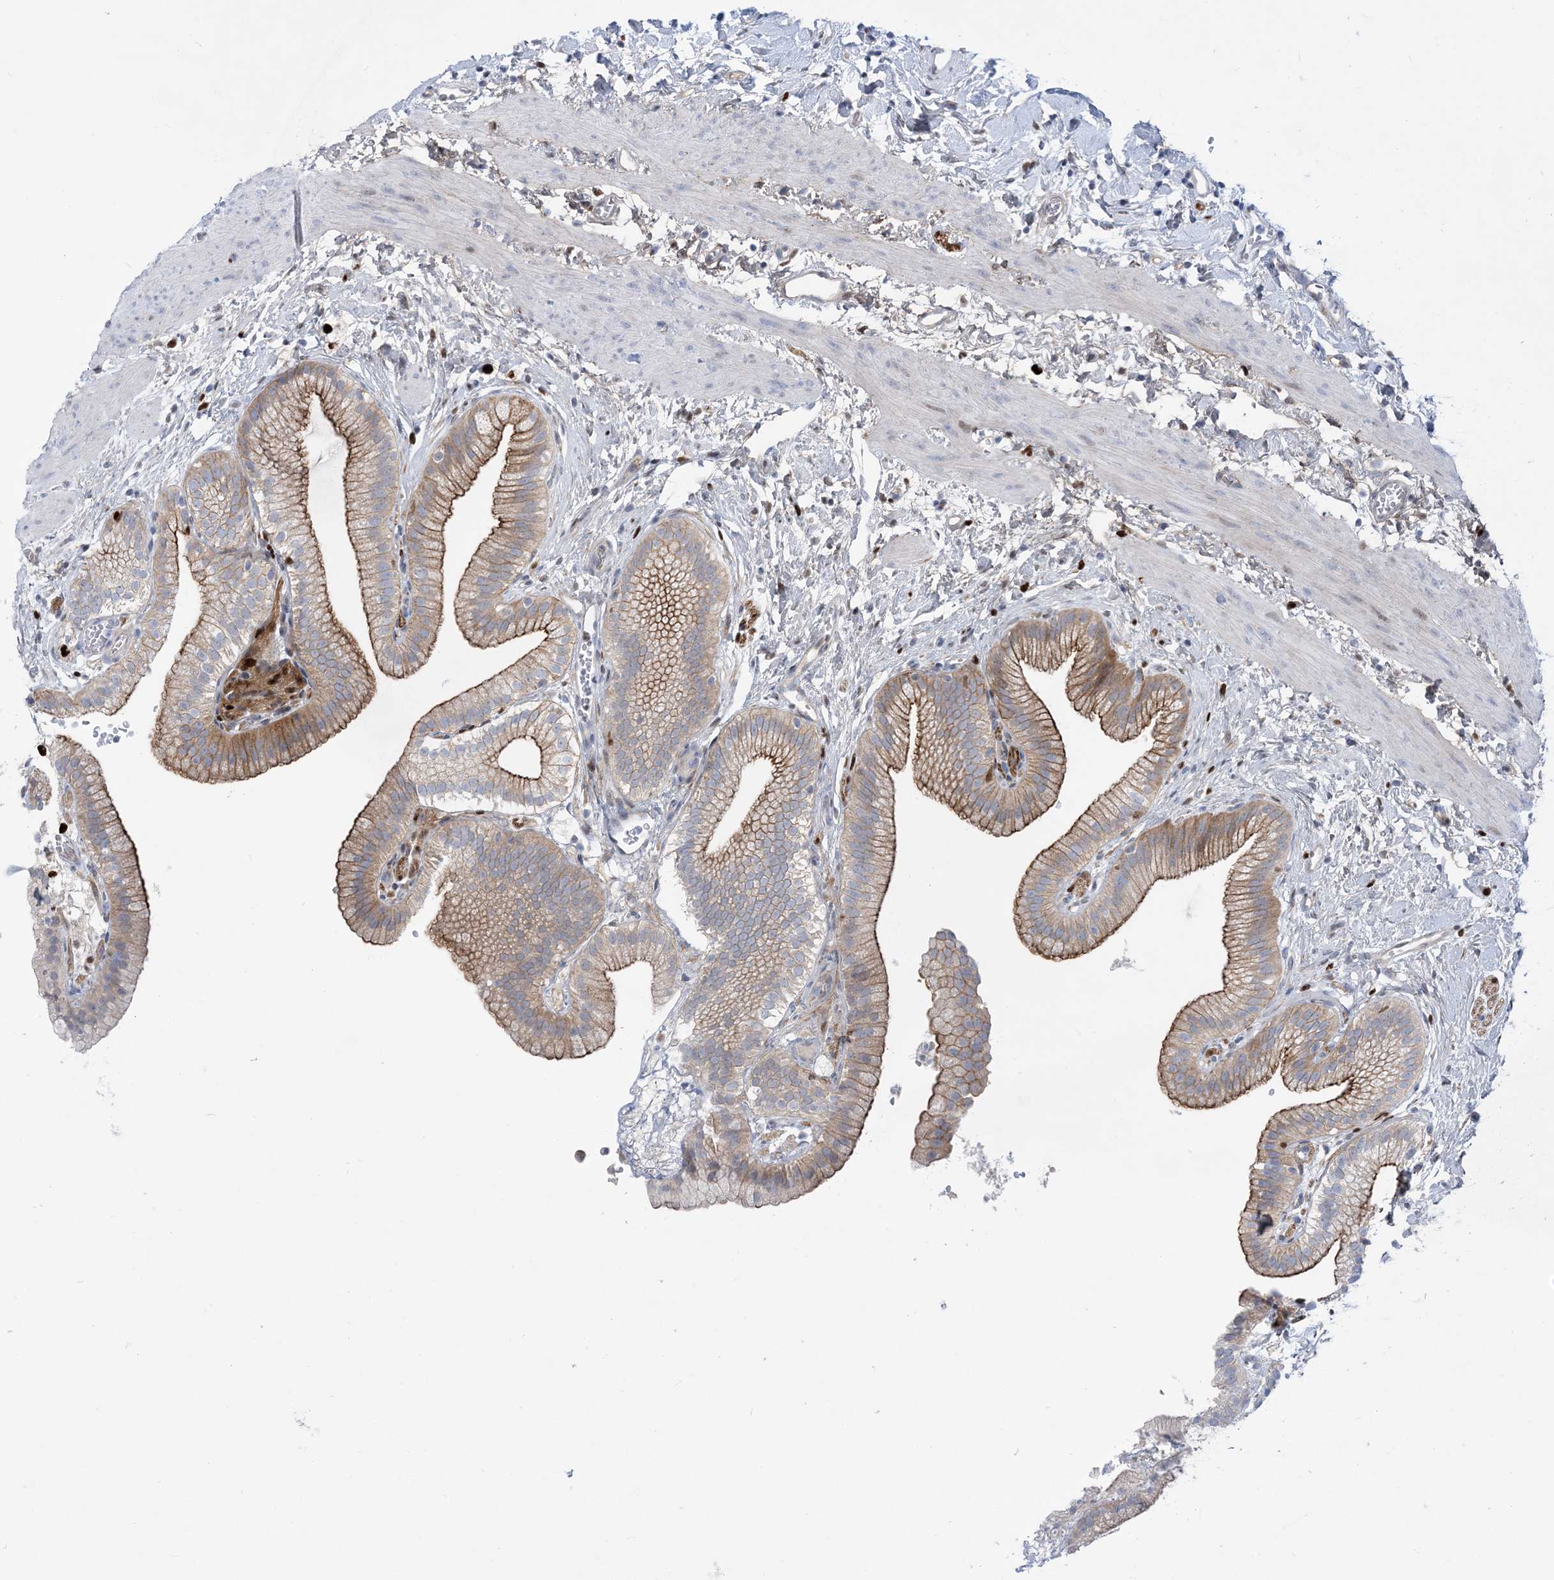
{"staining": {"intensity": "strong", "quantity": "25%-75%", "location": "cytoplasmic/membranous"}, "tissue": "gallbladder", "cell_type": "Glandular cells", "image_type": "normal", "snomed": [{"axis": "morphology", "description": "Normal tissue, NOS"}, {"axis": "topography", "description": "Gallbladder"}], "caption": "The image demonstrates immunohistochemical staining of benign gallbladder. There is strong cytoplasmic/membranous expression is identified in approximately 25%-75% of glandular cells.", "gene": "MARS2", "patient": {"sex": "male", "age": 55}}